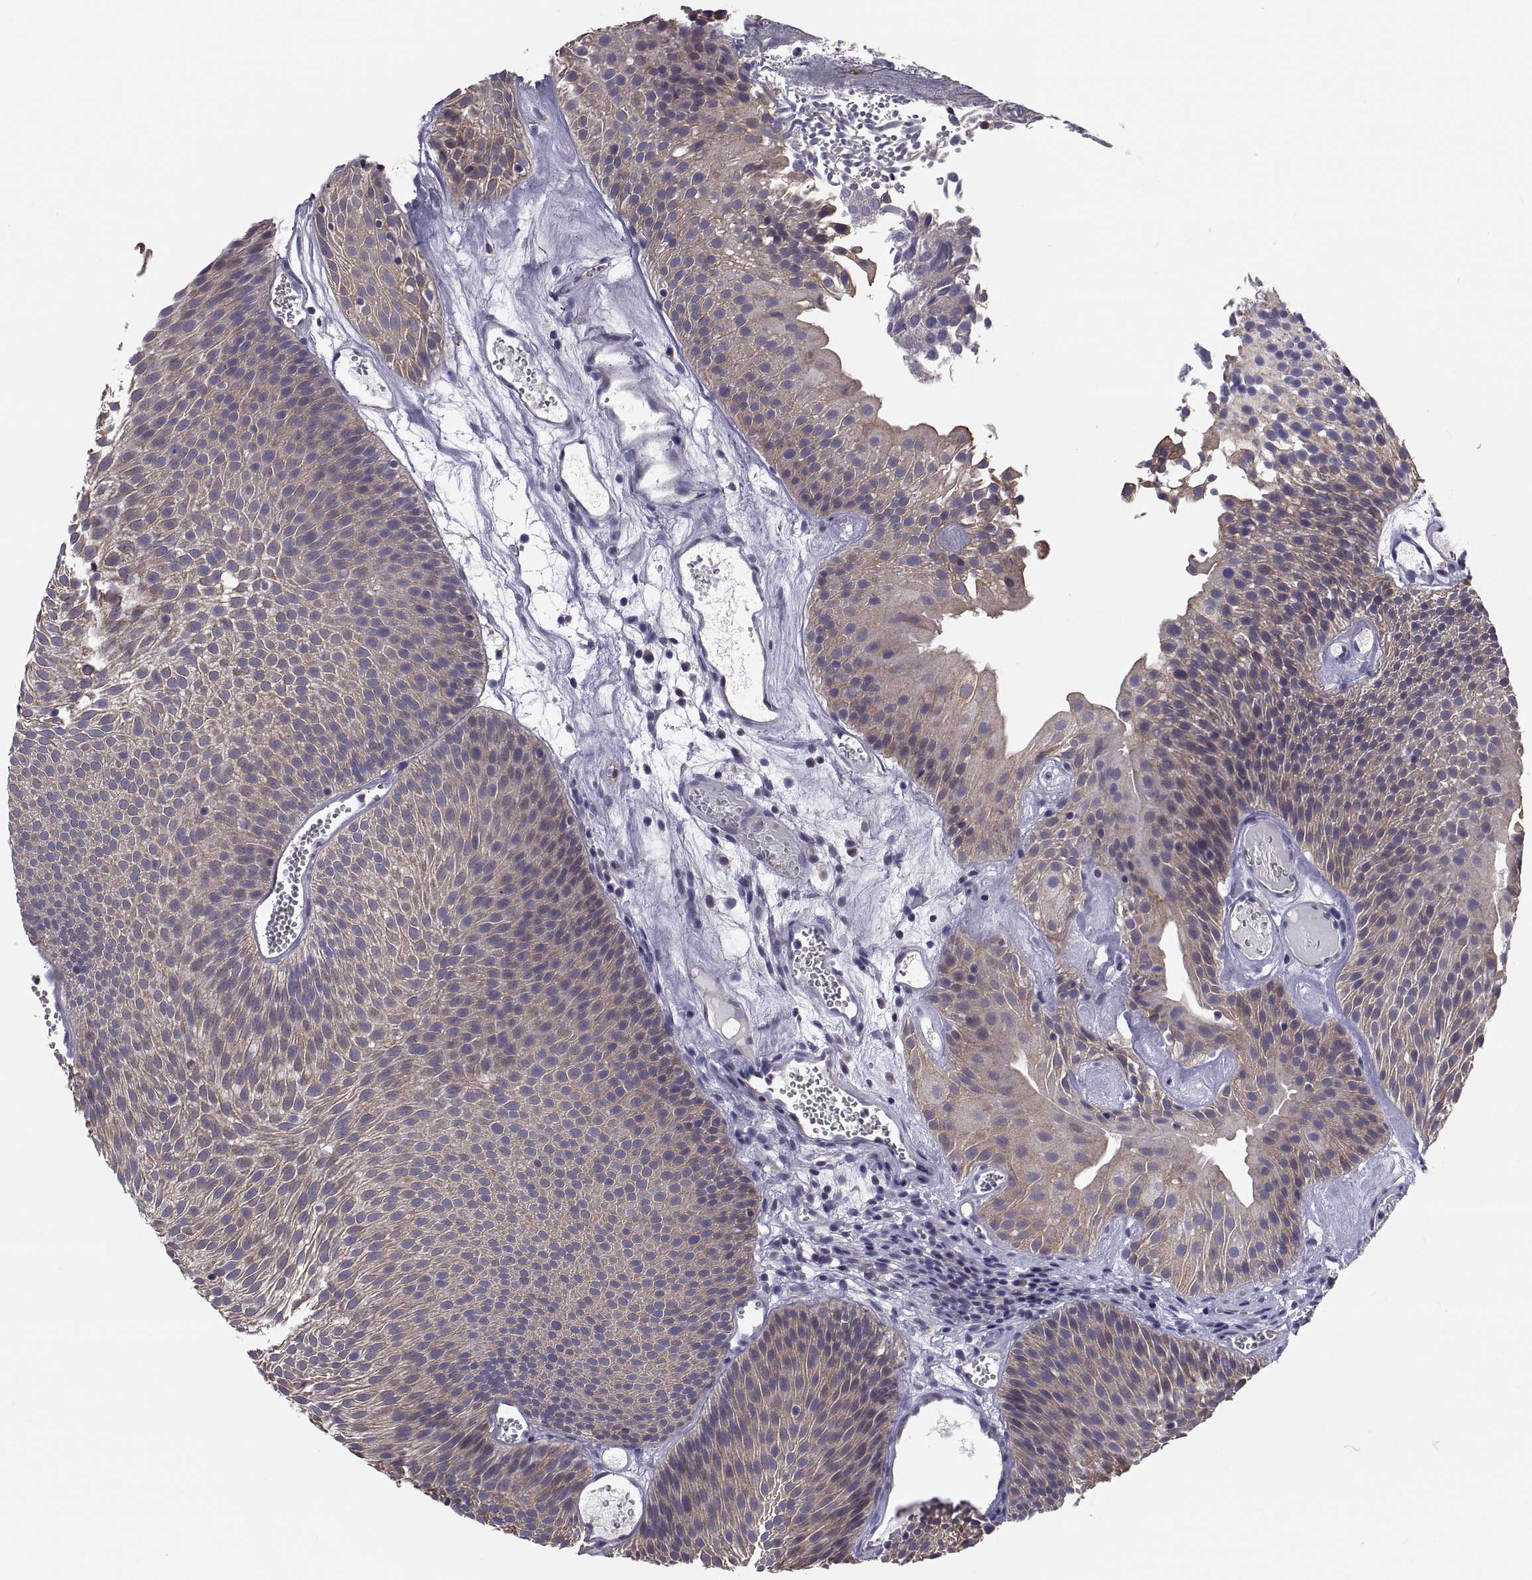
{"staining": {"intensity": "moderate", "quantity": "25%-75%", "location": "cytoplasmic/membranous"}, "tissue": "urothelial cancer", "cell_type": "Tumor cells", "image_type": "cancer", "snomed": [{"axis": "morphology", "description": "Urothelial carcinoma, Low grade"}, {"axis": "topography", "description": "Urinary bladder"}], "caption": "A medium amount of moderate cytoplasmic/membranous staining is appreciated in approximately 25%-75% of tumor cells in urothelial cancer tissue.", "gene": "ANO1", "patient": {"sex": "male", "age": 52}}